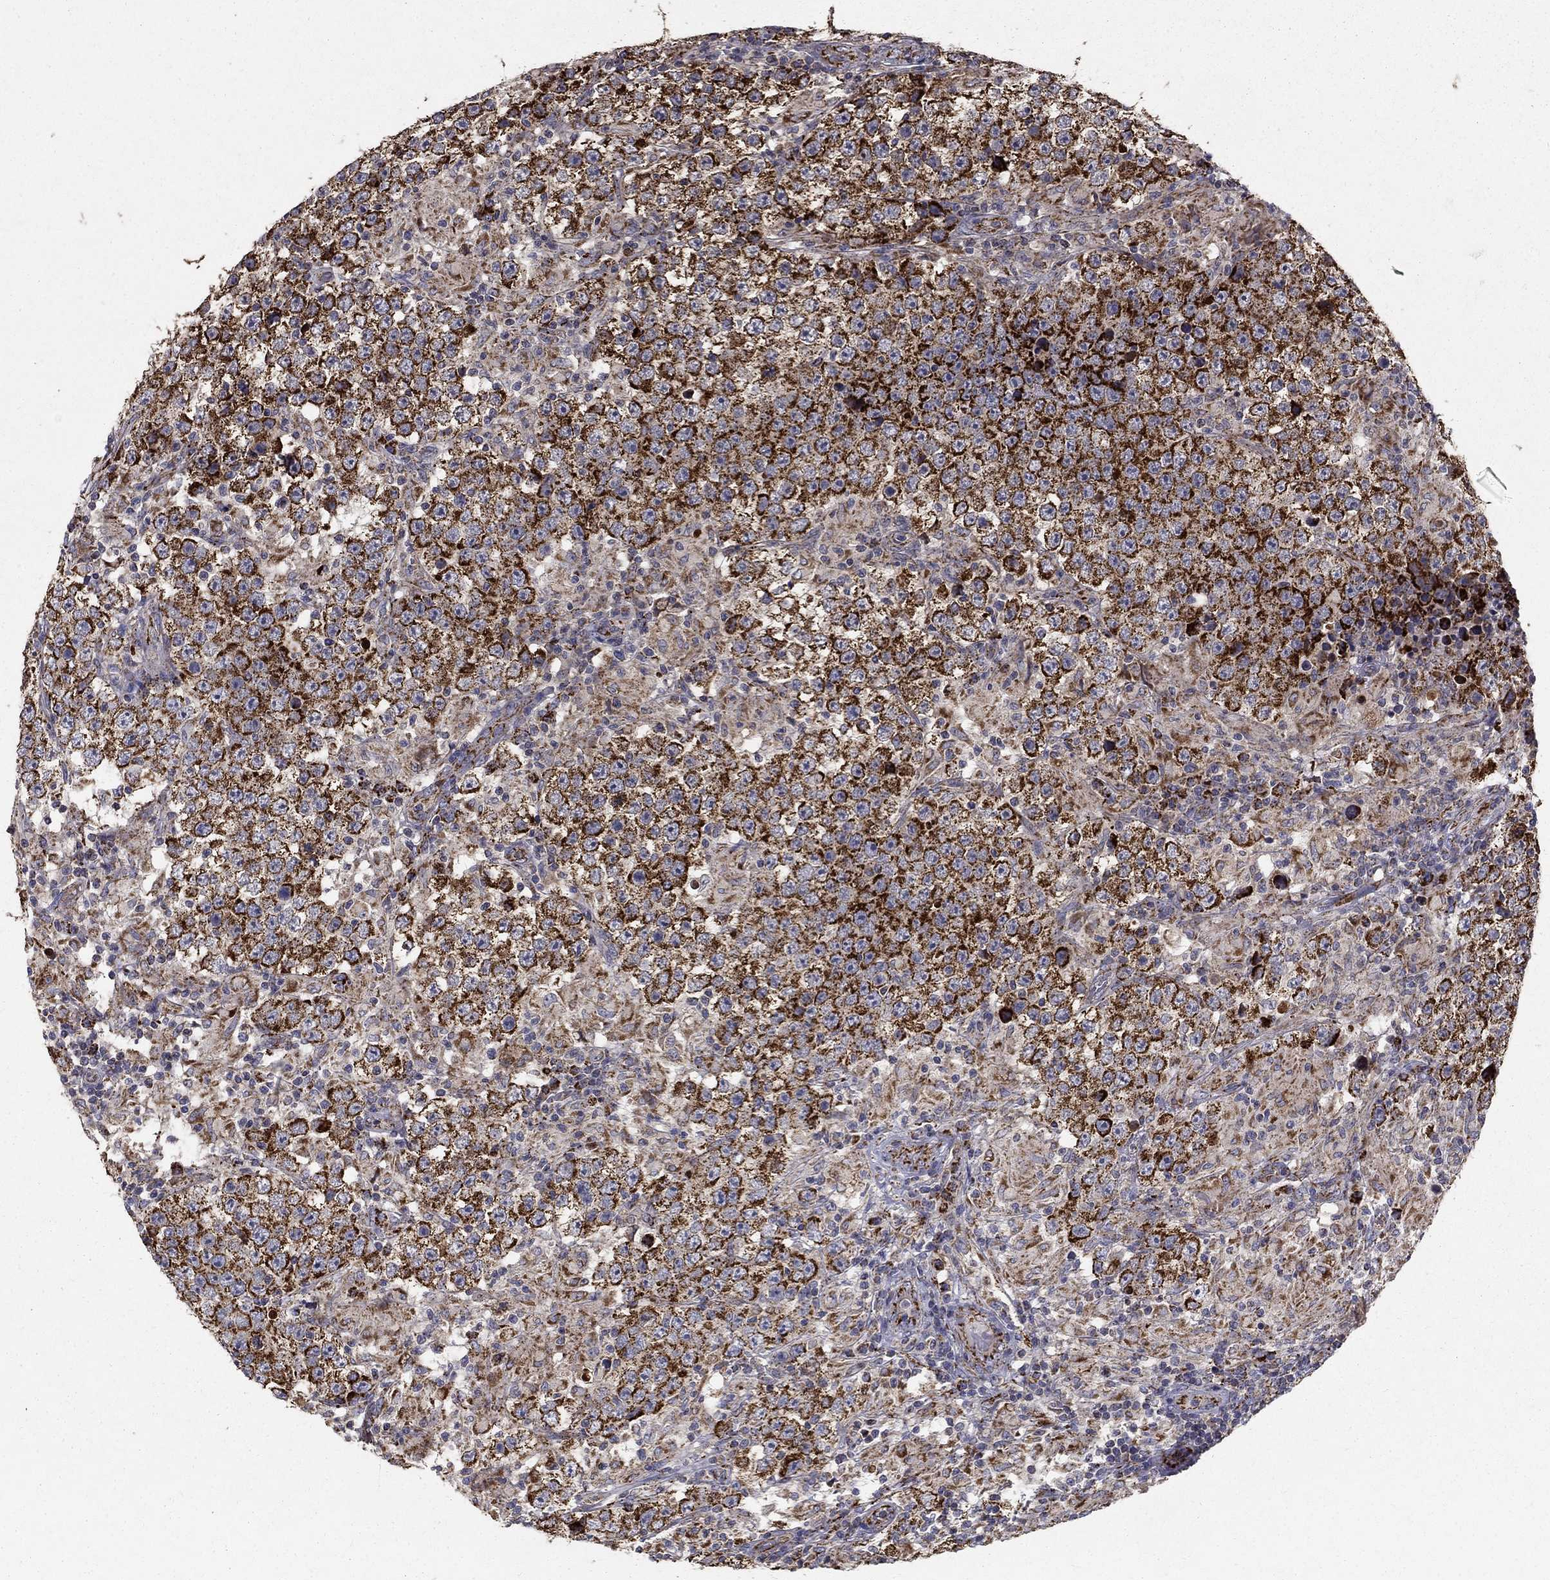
{"staining": {"intensity": "strong", "quantity": ">75%", "location": "cytoplasmic/membranous"}, "tissue": "testis cancer", "cell_type": "Tumor cells", "image_type": "cancer", "snomed": [{"axis": "morphology", "description": "Seminoma, NOS"}, {"axis": "morphology", "description": "Carcinoma, Embryonal, NOS"}, {"axis": "topography", "description": "Testis"}], "caption": "Protein expression analysis of testis cancer (embryonal carcinoma) shows strong cytoplasmic/membranous positivity in about >75% of tumor cells.", "gene": "GCSH", "patient": {"sex": "male", "age": 41}}